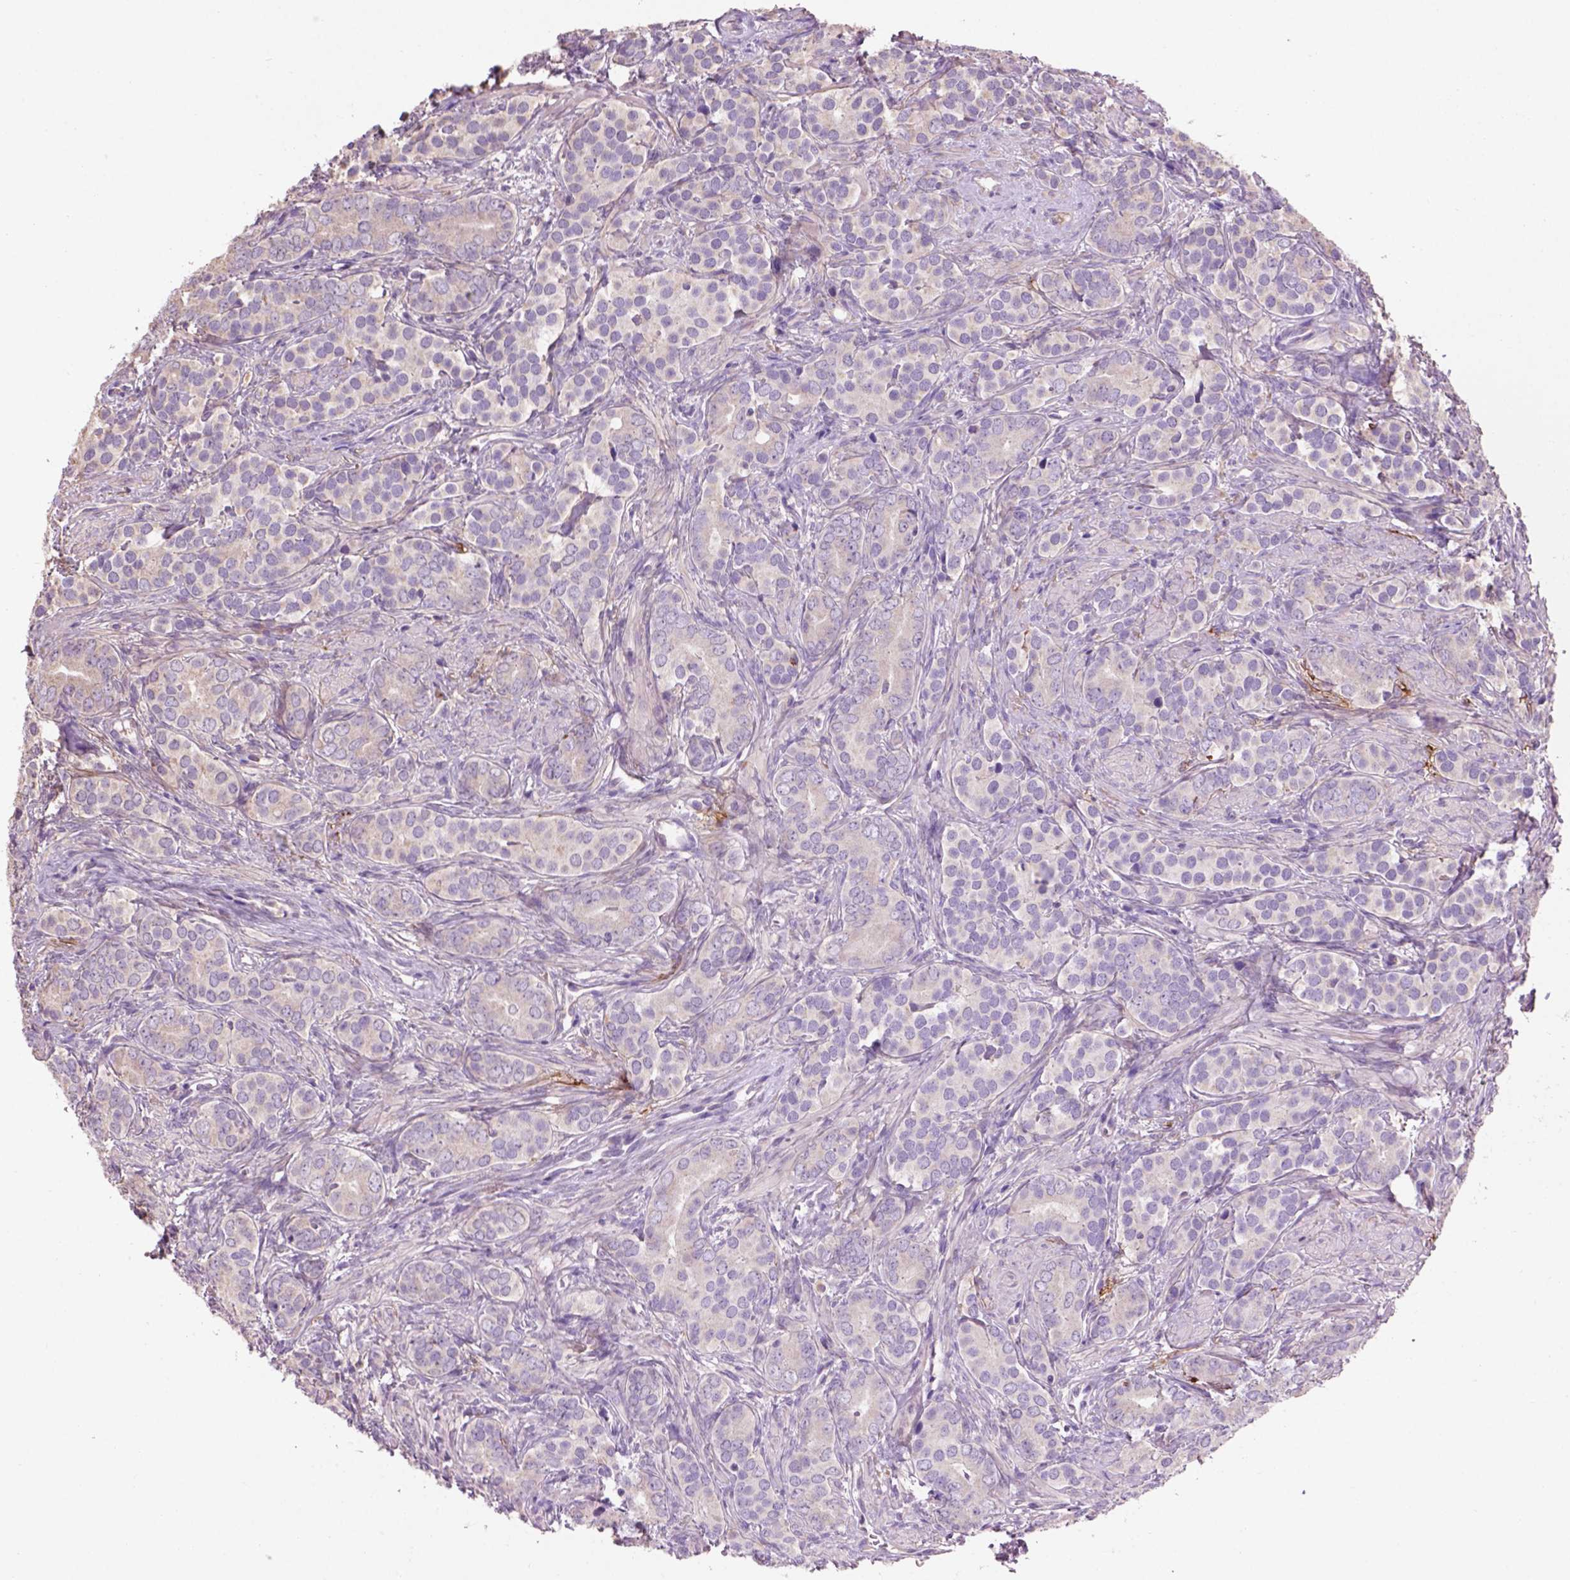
{"staining": {"intensity": "negative", "quantity": "none", "location": "none"}, "tissue": "prostate cancer", "cell_type": "Tumor cells", "image_type": "cancer", "snomed": [{"axis": "morphology", "description": "Adenocarcinoma, High grade"}, {"axis": "topography", "description": "Prostate"}], "caption": "Adenocarcinoma (high-grade) (prostate) was stained to show a protein in brown. There is no significant positivity in tumor cells. Nuclei are stained in blue.", "gene": "LRRC3C", "patient": {"sex": "male", "age": 84}}